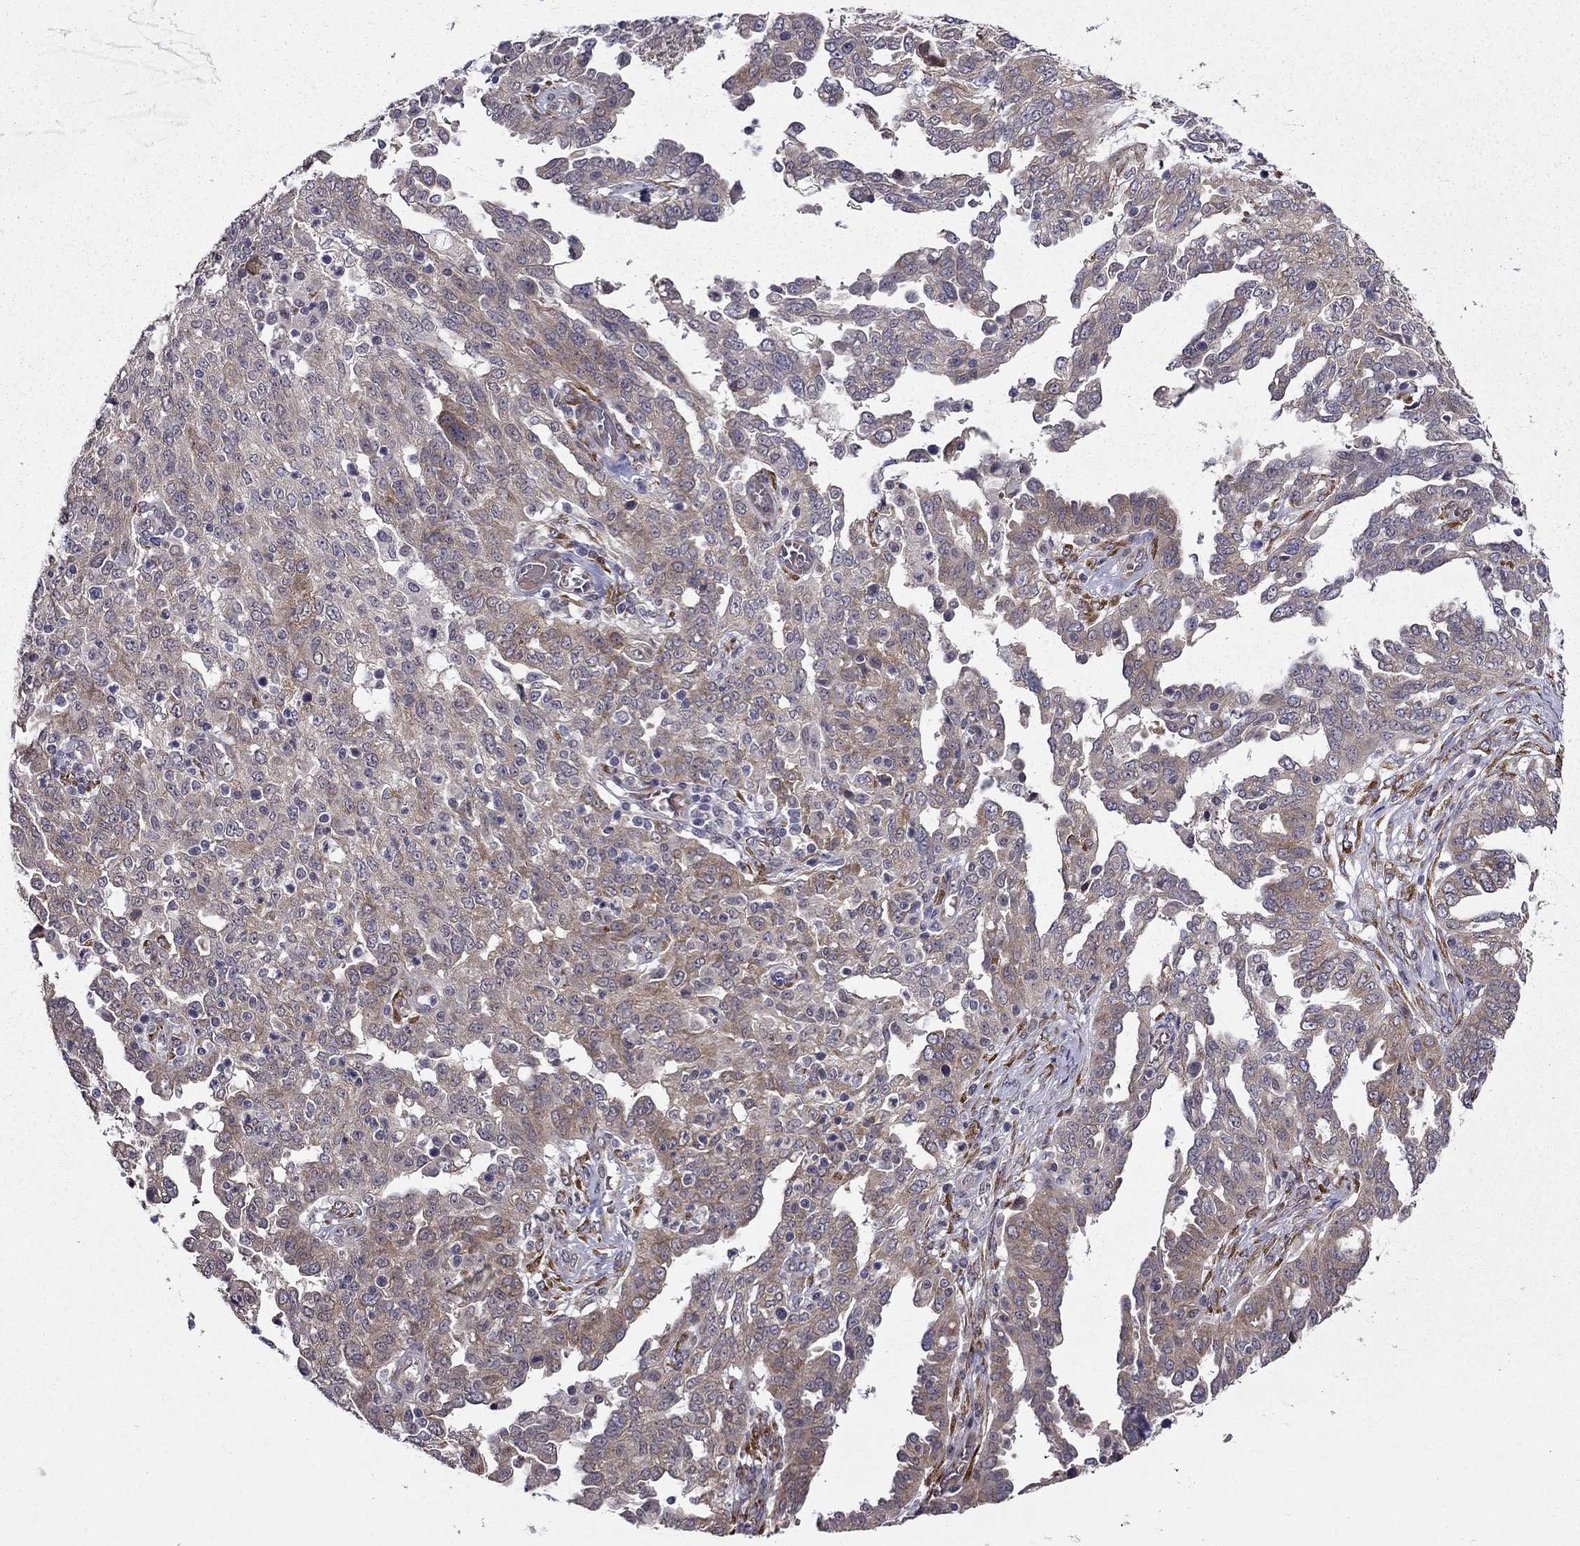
{"staining": {"intensity": "weak", "quantity": "25%-75%", "location": "cytoplasmic/membranous"}, "tissue": "ovarian cancer", "cell_type": "Tumor cells", "image_type": "cancer", "snomed": [{"axis": "morphology", "description": "Cystadenocarcinoma, serous, NOS"}, {"axis": "topography", "description": "Ovary"}], "caption": "A high-resolution image shows IHC staining of ovarian serous cystadenocarcinoma, which reveals weak cytoplasmic/membranous expression in approximately 25%-75% of tumor cells.", "gene": "ARHGEF28", "patient": {"sex": "female", "age": 67}}